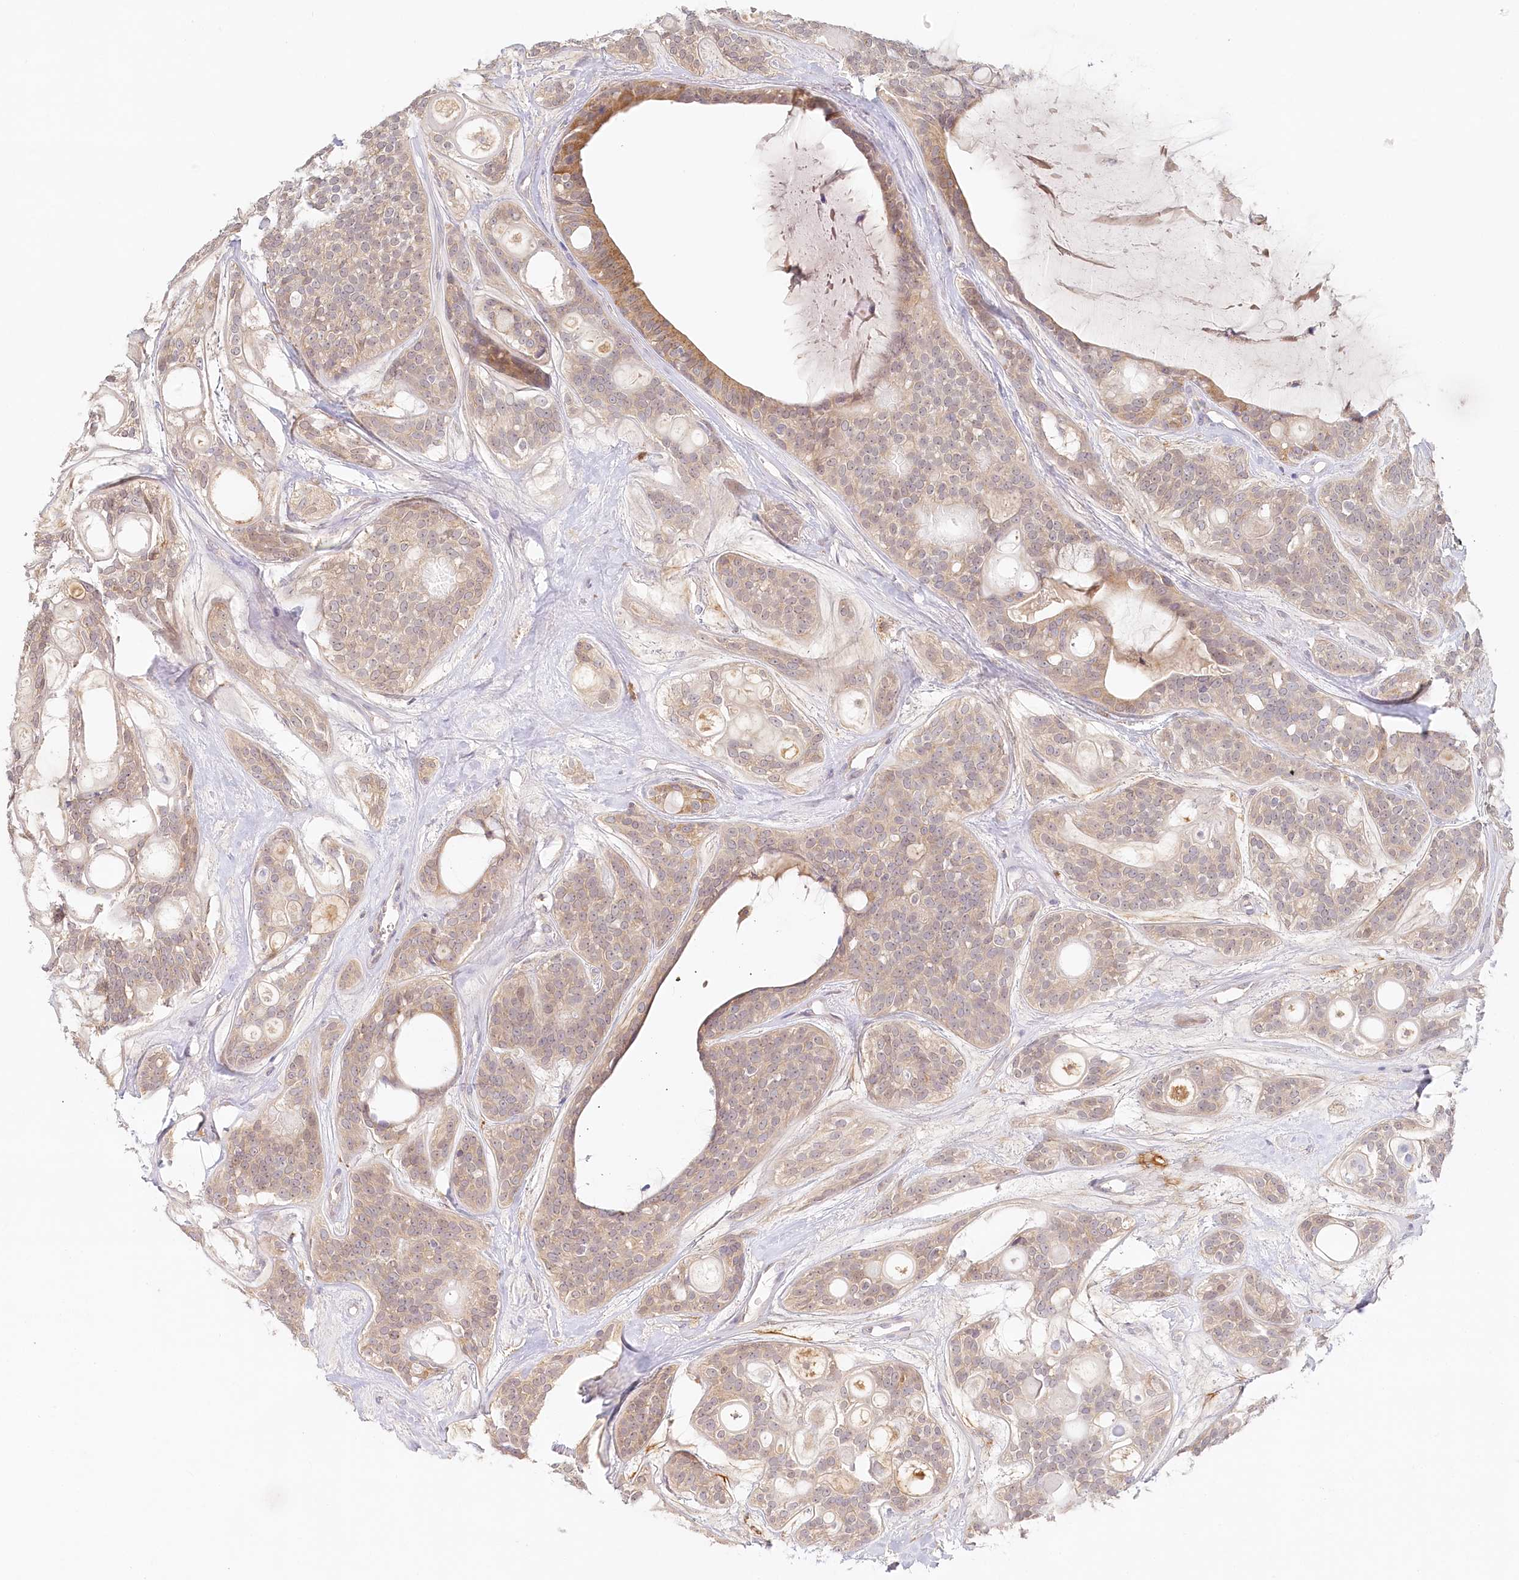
{"staining": {"intensity": "weak", "quantity": "25%-75%", "location": "cytoplasmic/membranous"}, "tissue": "head and neck cancer", "cell_type": "Tumor cells", "image_type": "cancer", "snomed": [{"axis": "morphology", "description": "Adenocarcinoma, NOS"}, {"axis": "topography", "description": "Head-Neck"}], "caption": "This histopathology image exhibits IHC staining of head and neck cancer, with low weak cytoplasmic/membranous positivity in approximately 25%-75% of tumor cells.", "gene": "VSIG1", "patient": {"sex": "male", "age": 66}}